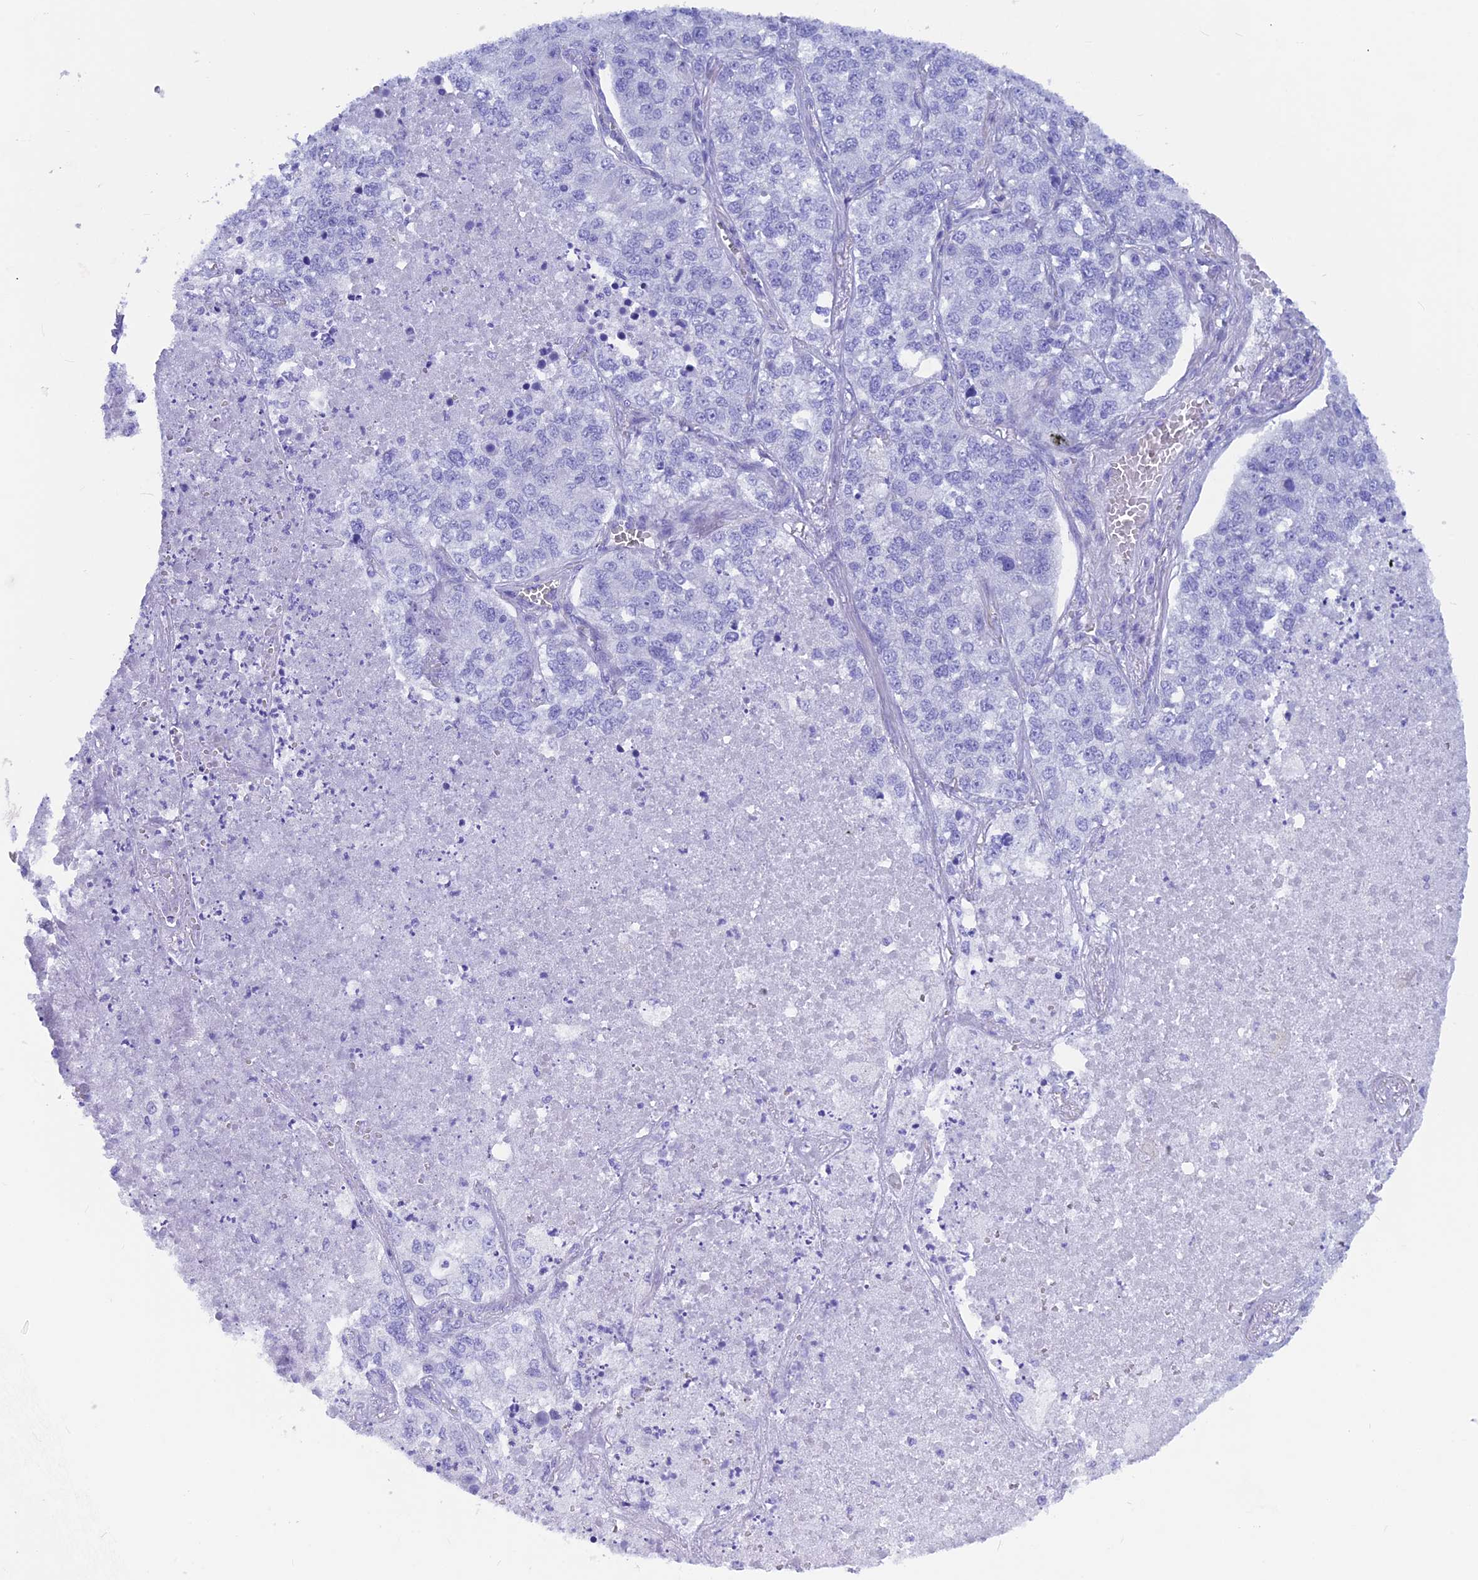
{"staining": {"intensity": "negative", "quantity": "none", "location": "none"}, "tissue": "lung cancer", "cell_type": "Tumor cells", "image_type": "cancer", "snomed": [{"axis": "morphology", "description": "Adenocarcinoma, NOS"}, {"axis": "topography", "description": "Lung"}], "caption": "Immunohistochemistry (IHC) of lung cancer demonstrates no staining in tumor cells.", "gene": "GNGT2", "patient": {"sex": "male", "age": 49}}